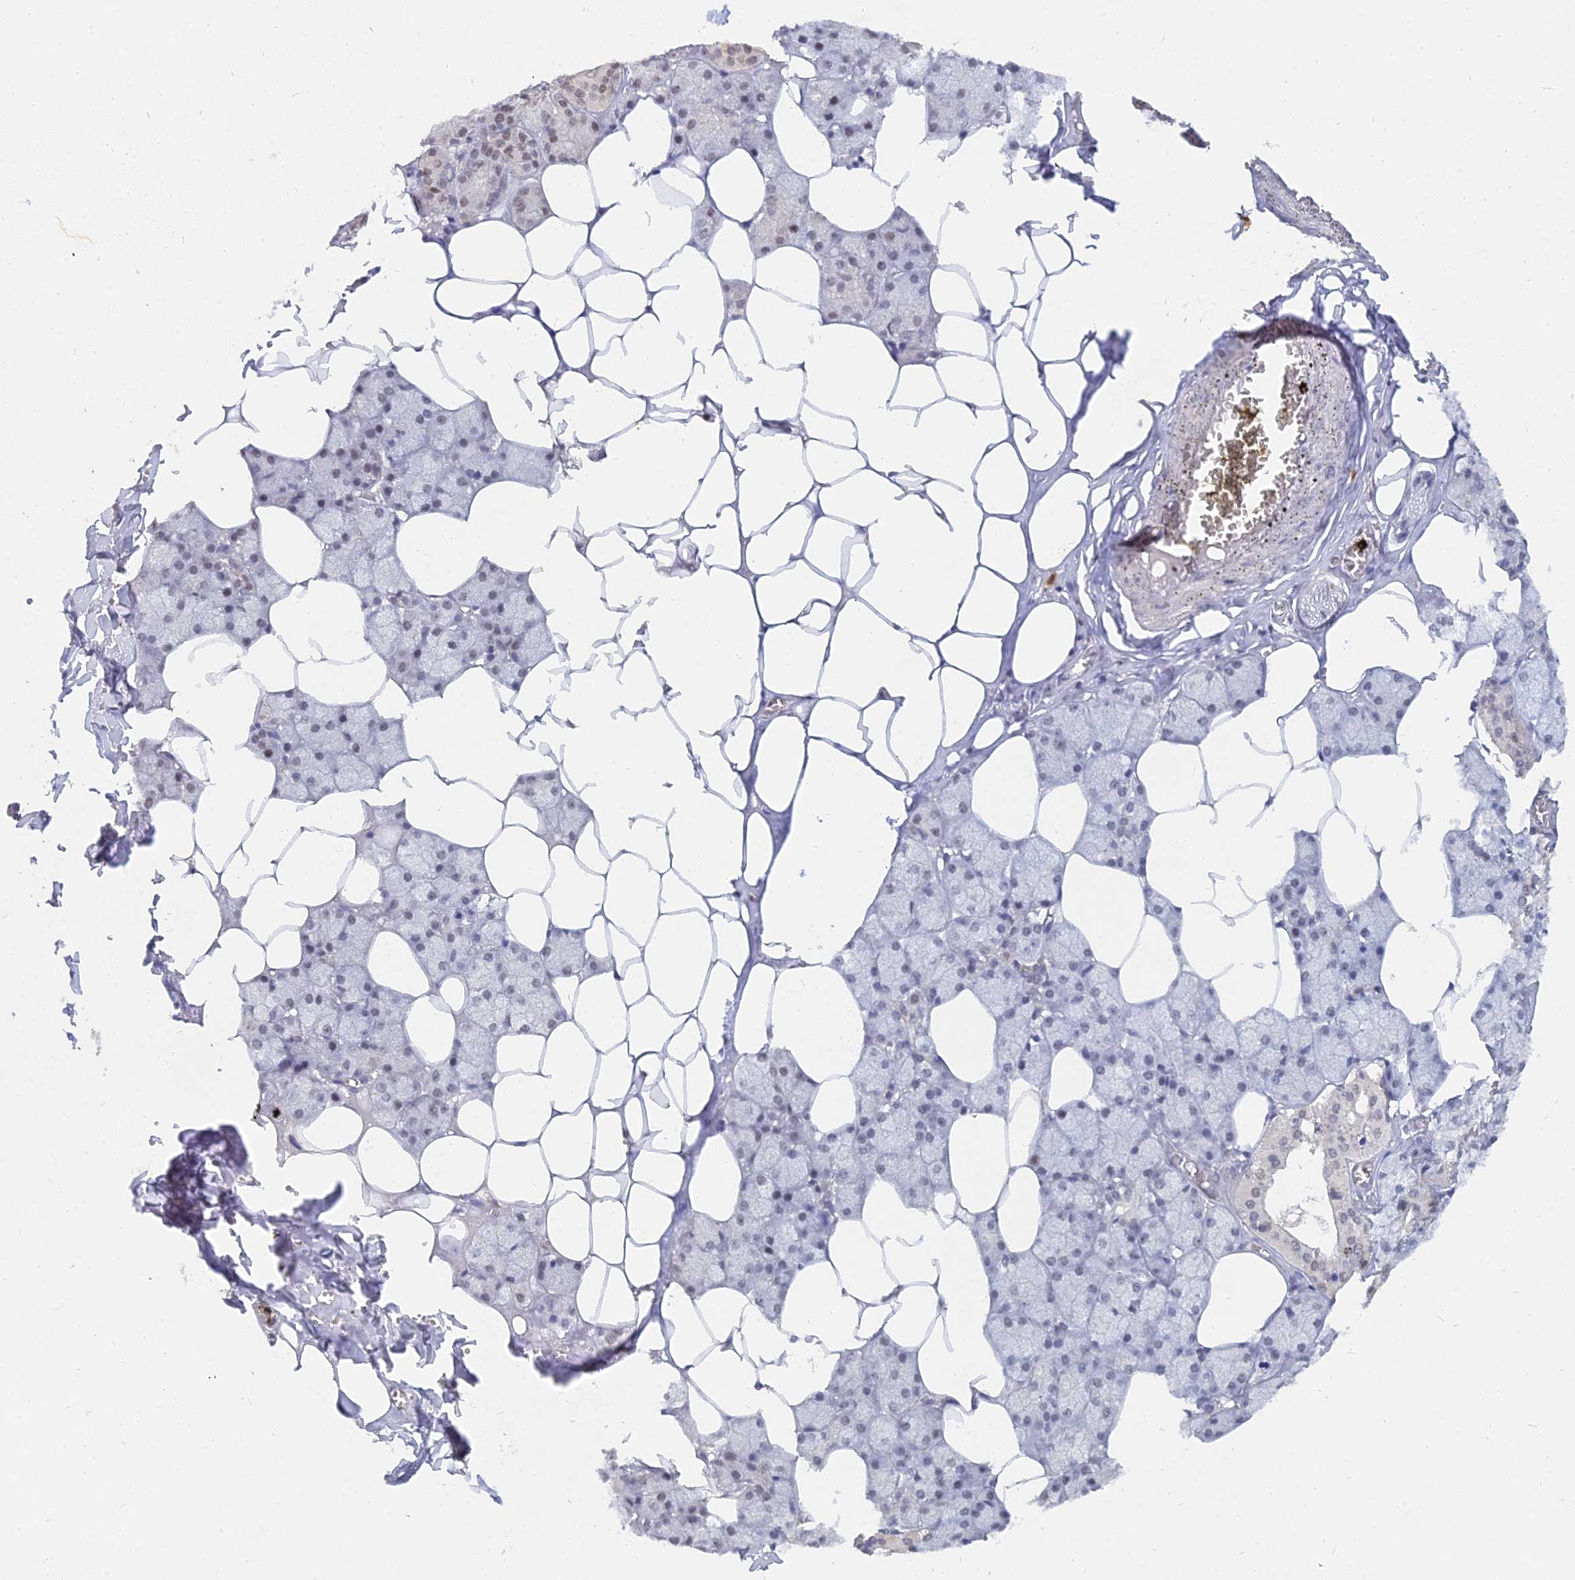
{"staining": {"intensity": "moderate", "quantity": "<25%", "location": "nuclear"}, "tissue": "salivary gland", "cell_type": "Glandular cells", "image_type": "normal", "snomed": [{"axis": "morphology", "description": "Normal tissue, NOS"}, {"axis": "topography", "description": "Salivary gland"}], "caption": "The immunohistochemical stain highlights moderate nuclear positivity in glandular cells of unremarkable salivary gland. The protein is shown in brown color, while the nuclei are stained blue.", "gene": "THOC3", "patient": {"sex": "male", "age": 62}}